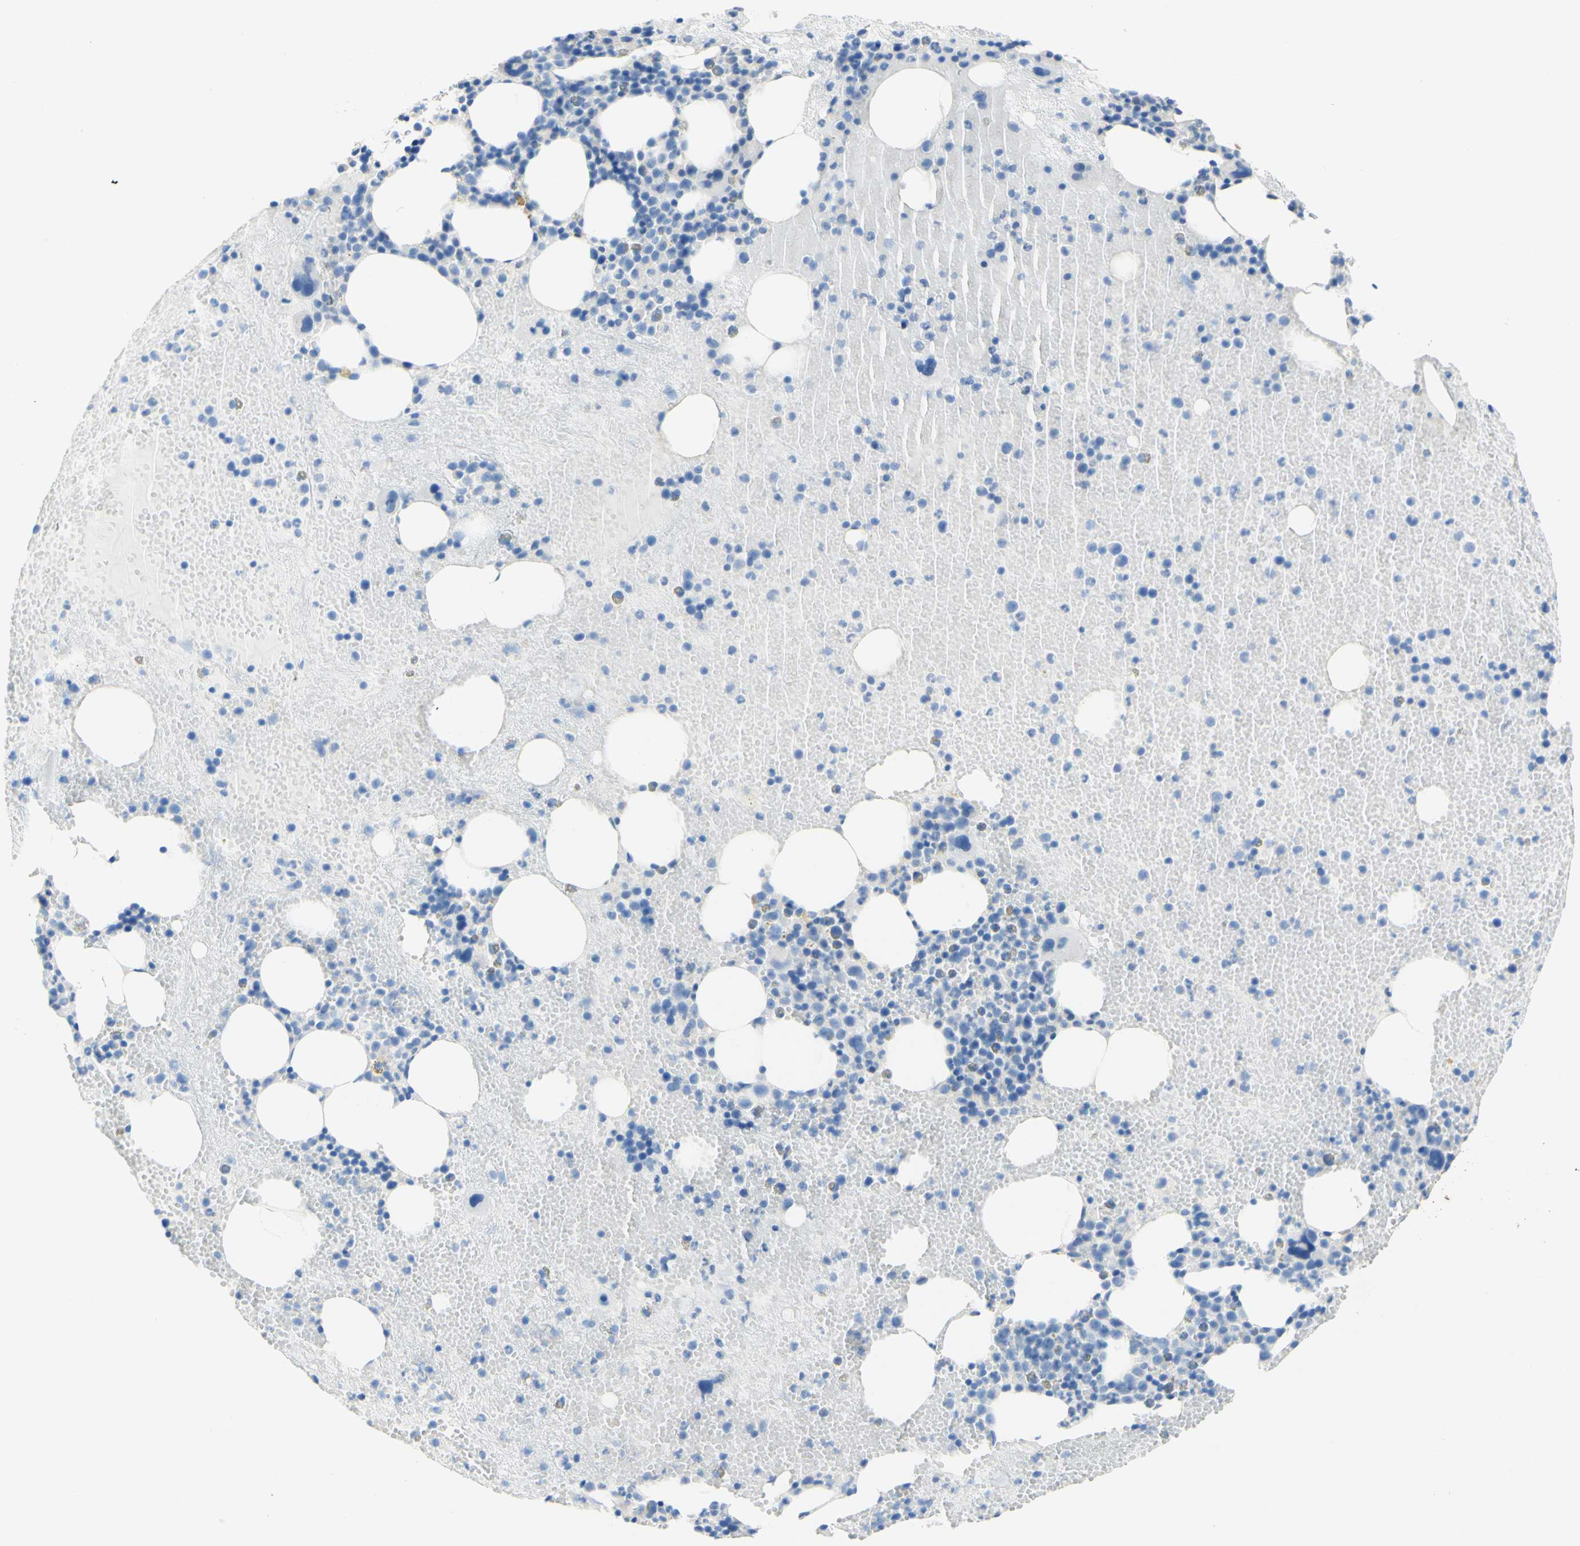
{"staining": {"intensity": "moderate", "quantity": "<25%", "location": "cytoplasmic/membranous"}, "tissue": "bone marrow", "cell_type": "Hematopoietic cells", "image_type": "normal", "snomed": [{"axis": "morphology", "description": "Normal tissue, NOS"}, {"axis": "morphology", "description": "Inflammation, NOS"}, {"axis": "topography", "description": "Bone marrow"}], "caption": "Protein staining reveals moderate cytoplasmic/membranous staining in approximately <25% of hematopoietic cells in unremarkable bone marrow. Immunohistochemistry stains the protein of interest in brown and the nuclei are stained blue.", "gene": "DSC2", "patient": {"sex": "male", "age": 43}}